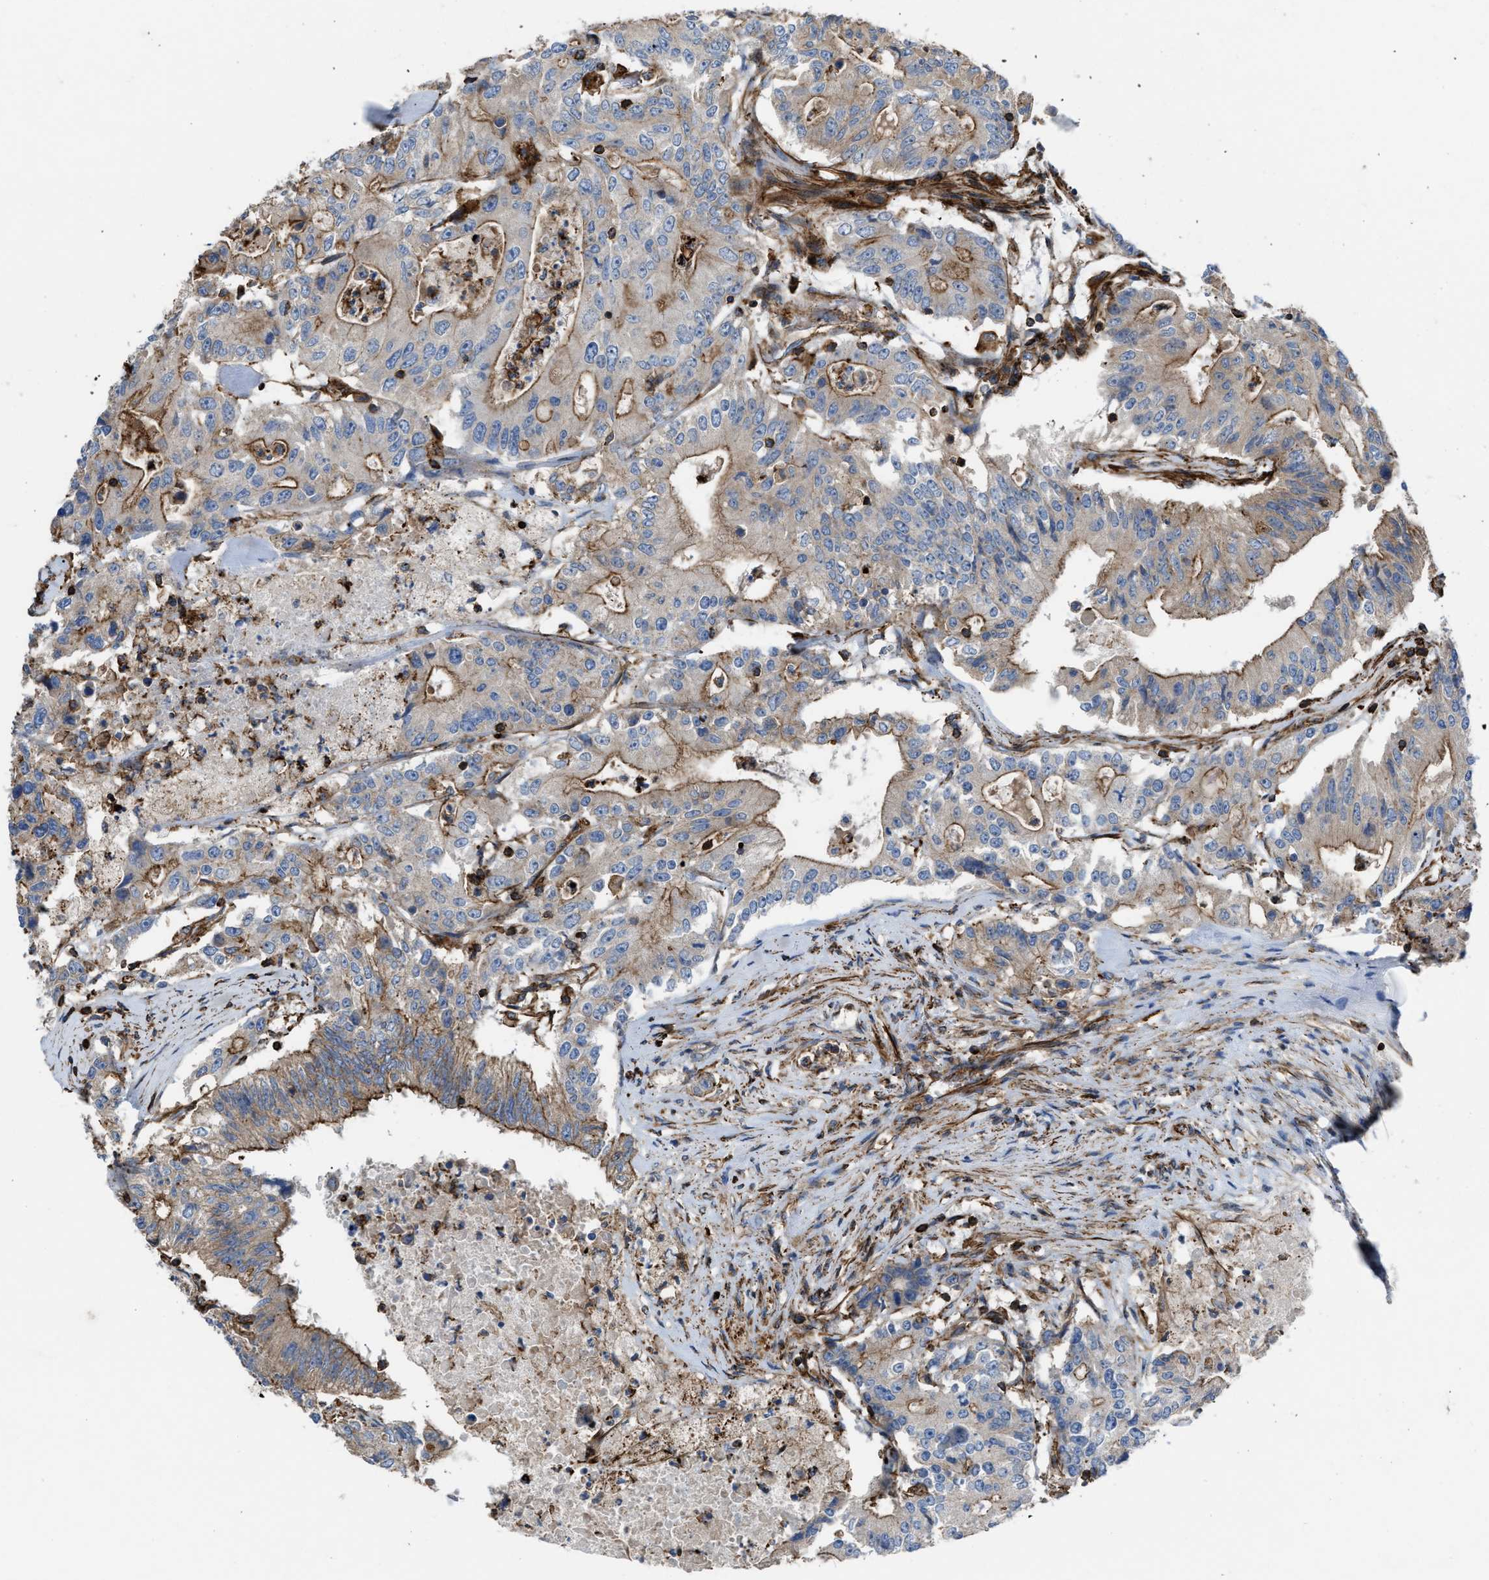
{"staining": {"intensity": "moderate", "quantity": ">75%", "location": "cytoplasmic/membranous"}, "tissue": "colorectal cancer", "cell_type": "Tumor cells", "image_type": "cancer", "snomed": [{"axis": "morphology", "description": "Adenocarcinoma, NOS"}, {"axis": "topography", "description": "Colon"}], "caption": "IHC image of human colorectal cancer (adenocarcinoma) stained for a protein (brown), which displays medium levels of moderate cytoplasmic/membranous expression in about >75% of tumor cells.", "gene": "AGPAT2", "patient": {"sex": "female", "age": 77}}